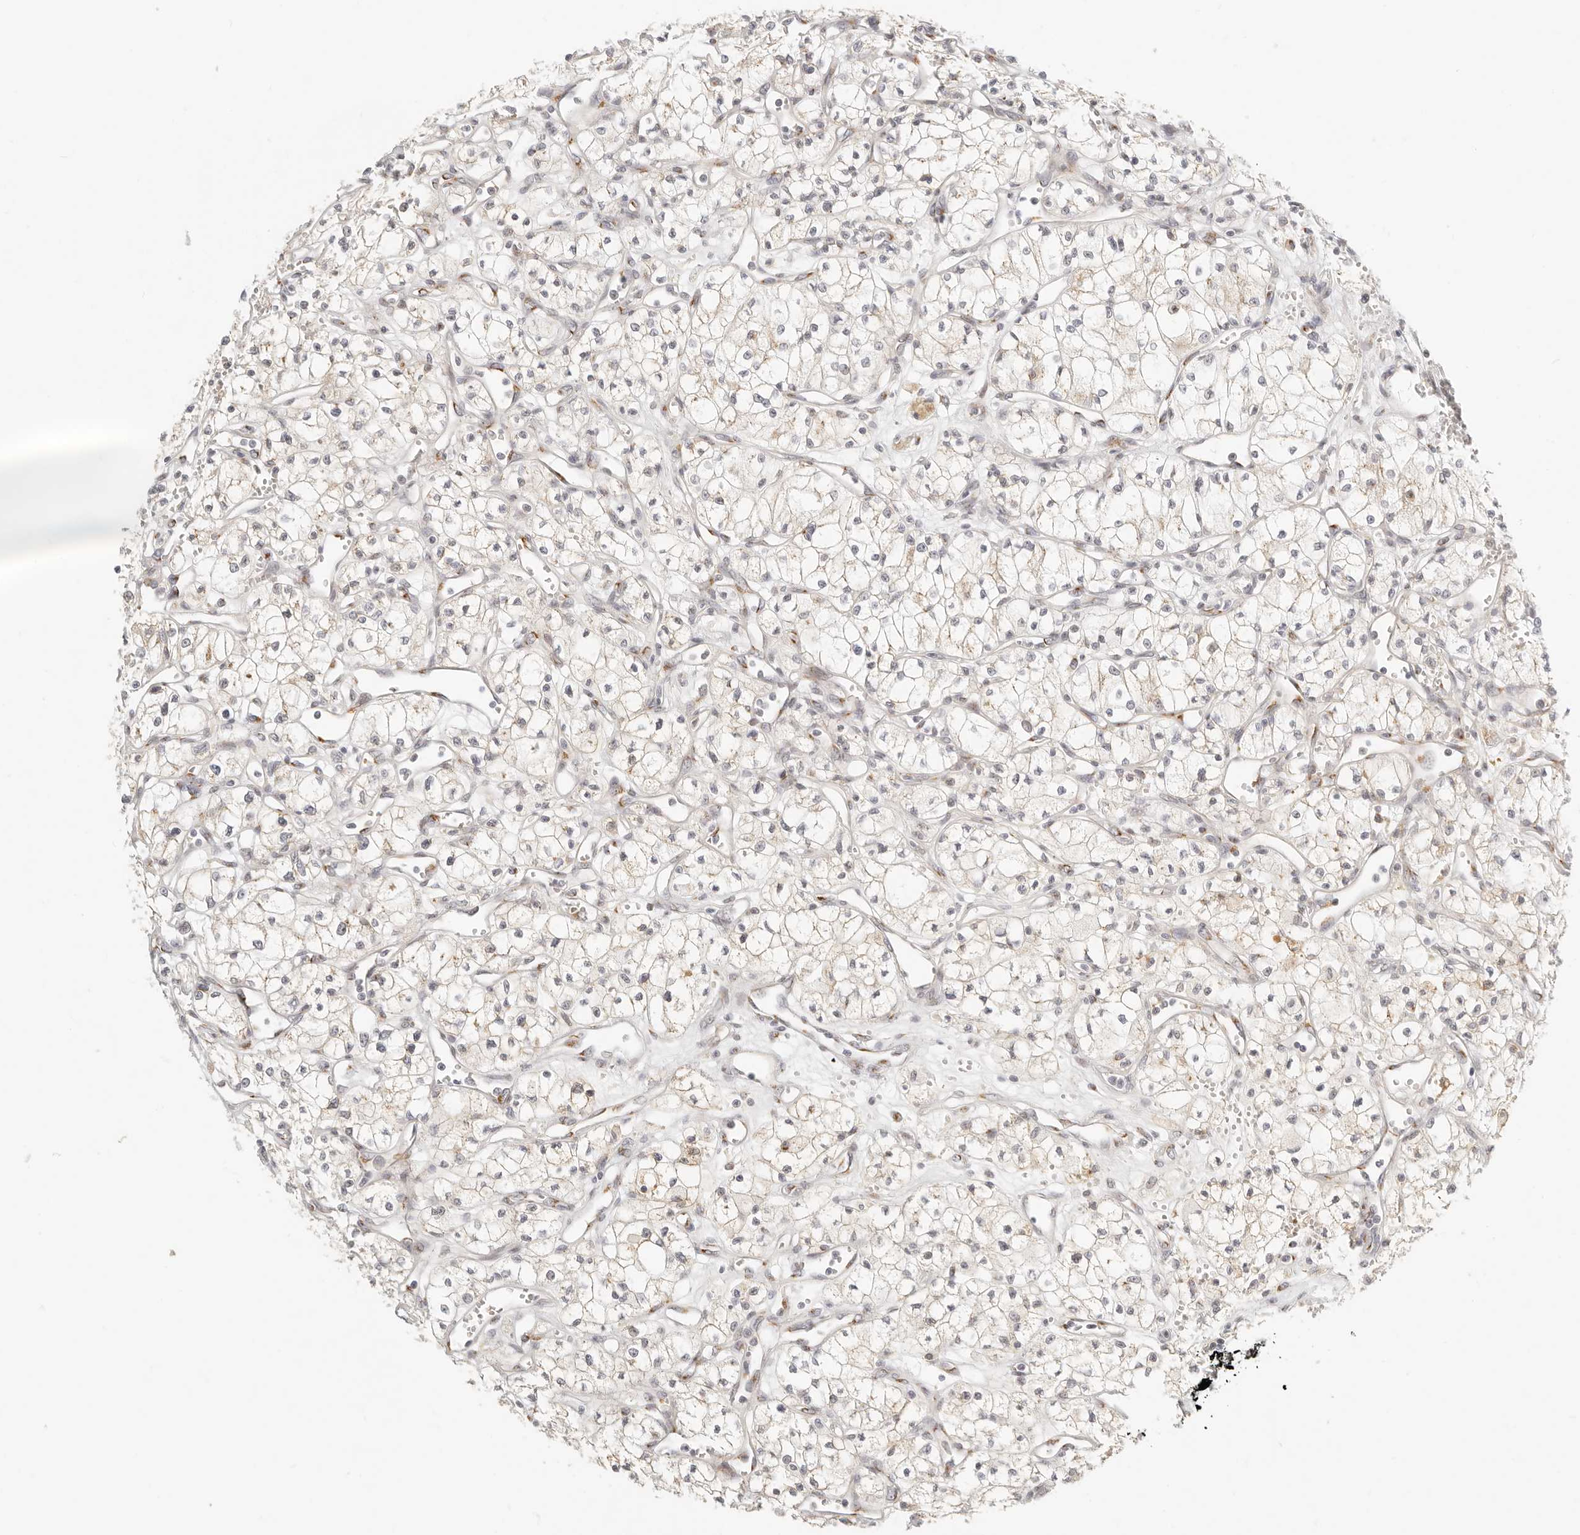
{"staining": {"intensity": "weak", "quantity": "25%-75%", "location": "cytoplasmic/membranous"}, "tissue": "renal cancer", "cell_type": "Tumor cells", "image_type": "cancer", "snomed": [{"axis": "morphology", "description": "Adenocarcinoma, NOS"}, {"axis": "topography", "description": "Kidney"}], "caption": "Tumor cells exhibit weak cytoplasmic/membranous positivity in approximately 25%-75% of cells in renal cancer.", "gene": "FAM20B", "patient": {"sex": "male", "age": 59}}